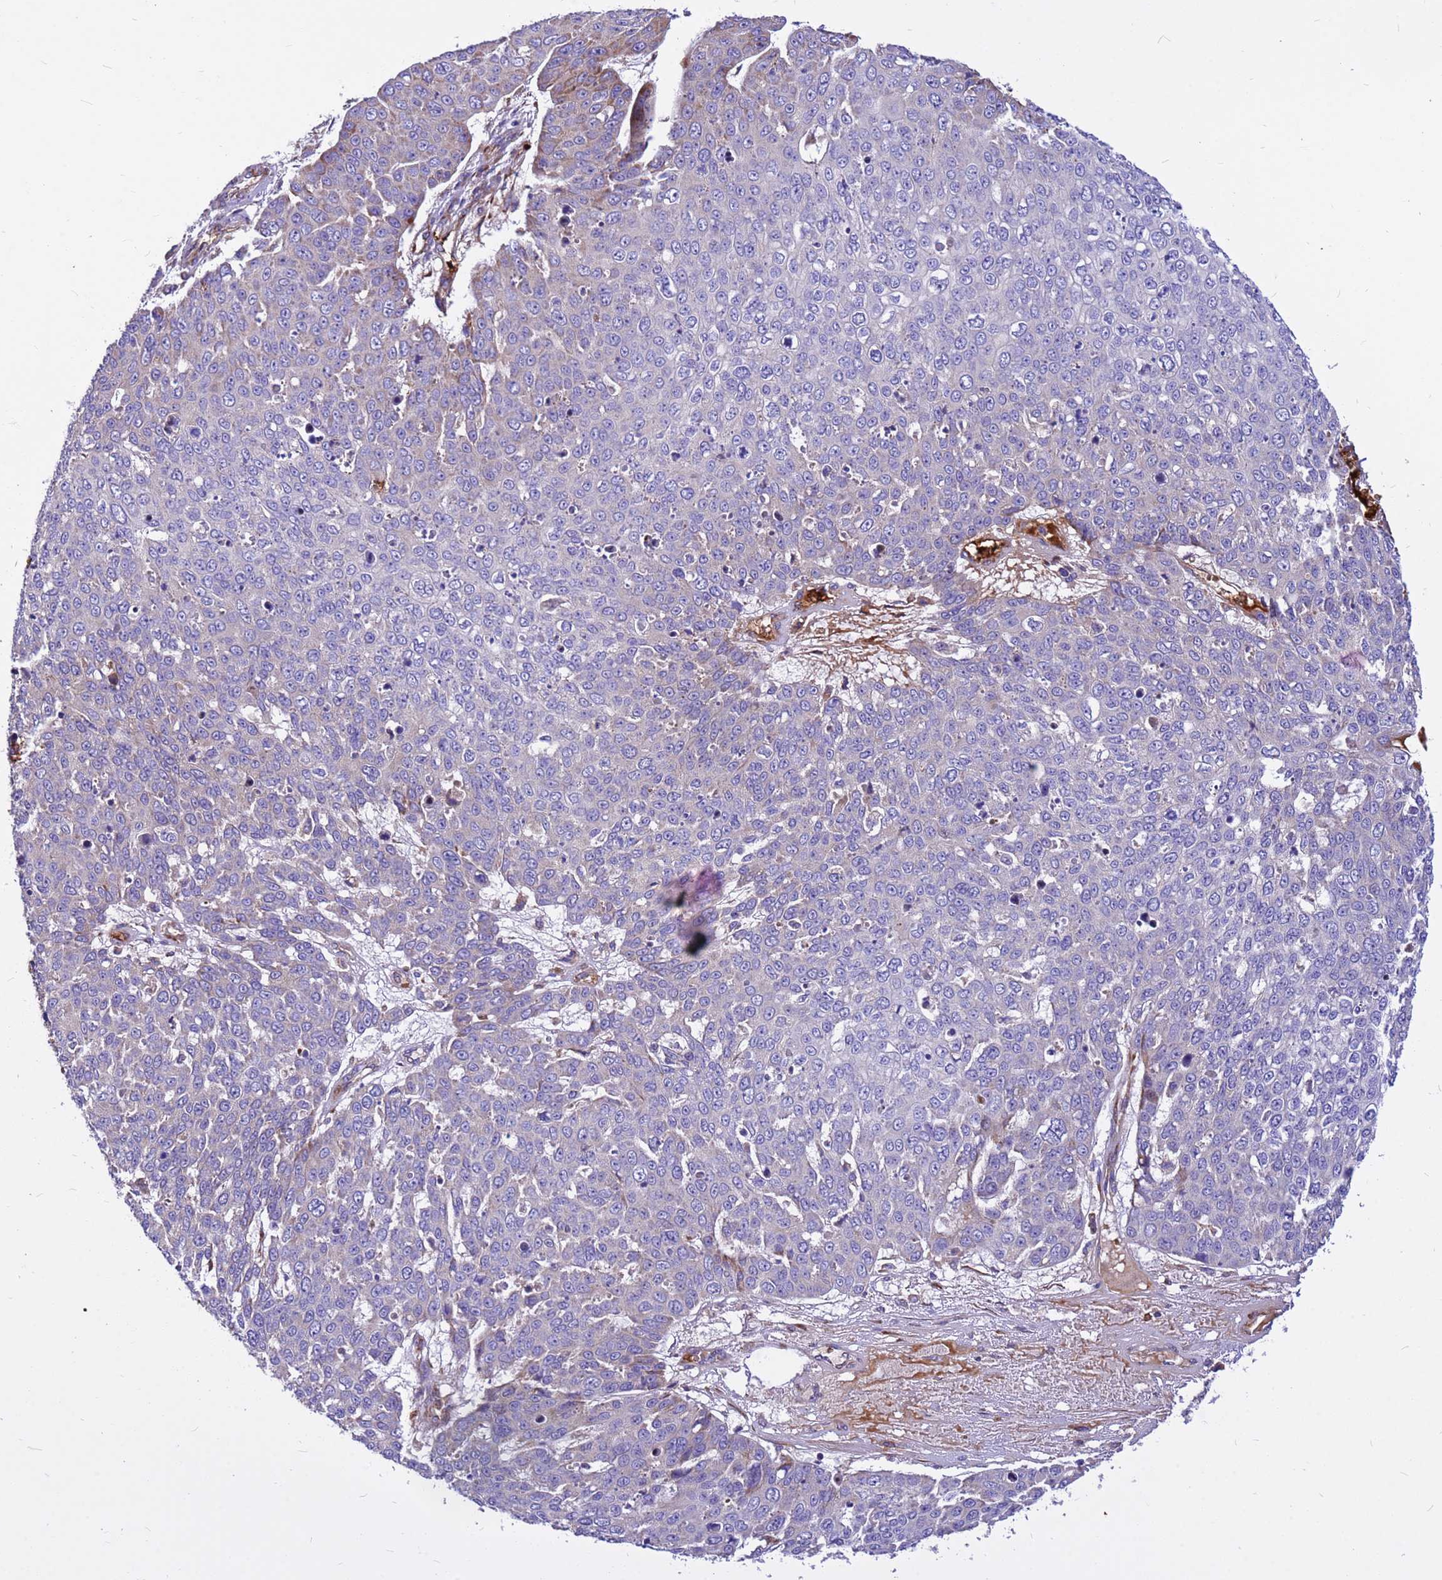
{"staining": {"intensity": "negative", "quantity": "none", "location": "none"}, "tissue": "skin cancer", "cell_type": "Tumor cells", "image_type": "cancer", "snomed": [{"axis": "morphology", "description": "Squamous cell carcinoma, NOS"}, {"axis": "topography", "description": "Skin"}], "caption": "This is a image of immunohistochemistry staining of skin cancer, which shows no positivity in tumor cells. The staining is performed using DAB (3,3'-diaminobenzidine) brown chromogen with nuclei counter-stained in using hematoxylin.", "gene": "ZNF669", "patient": {"sex": "male", "age": 71}}